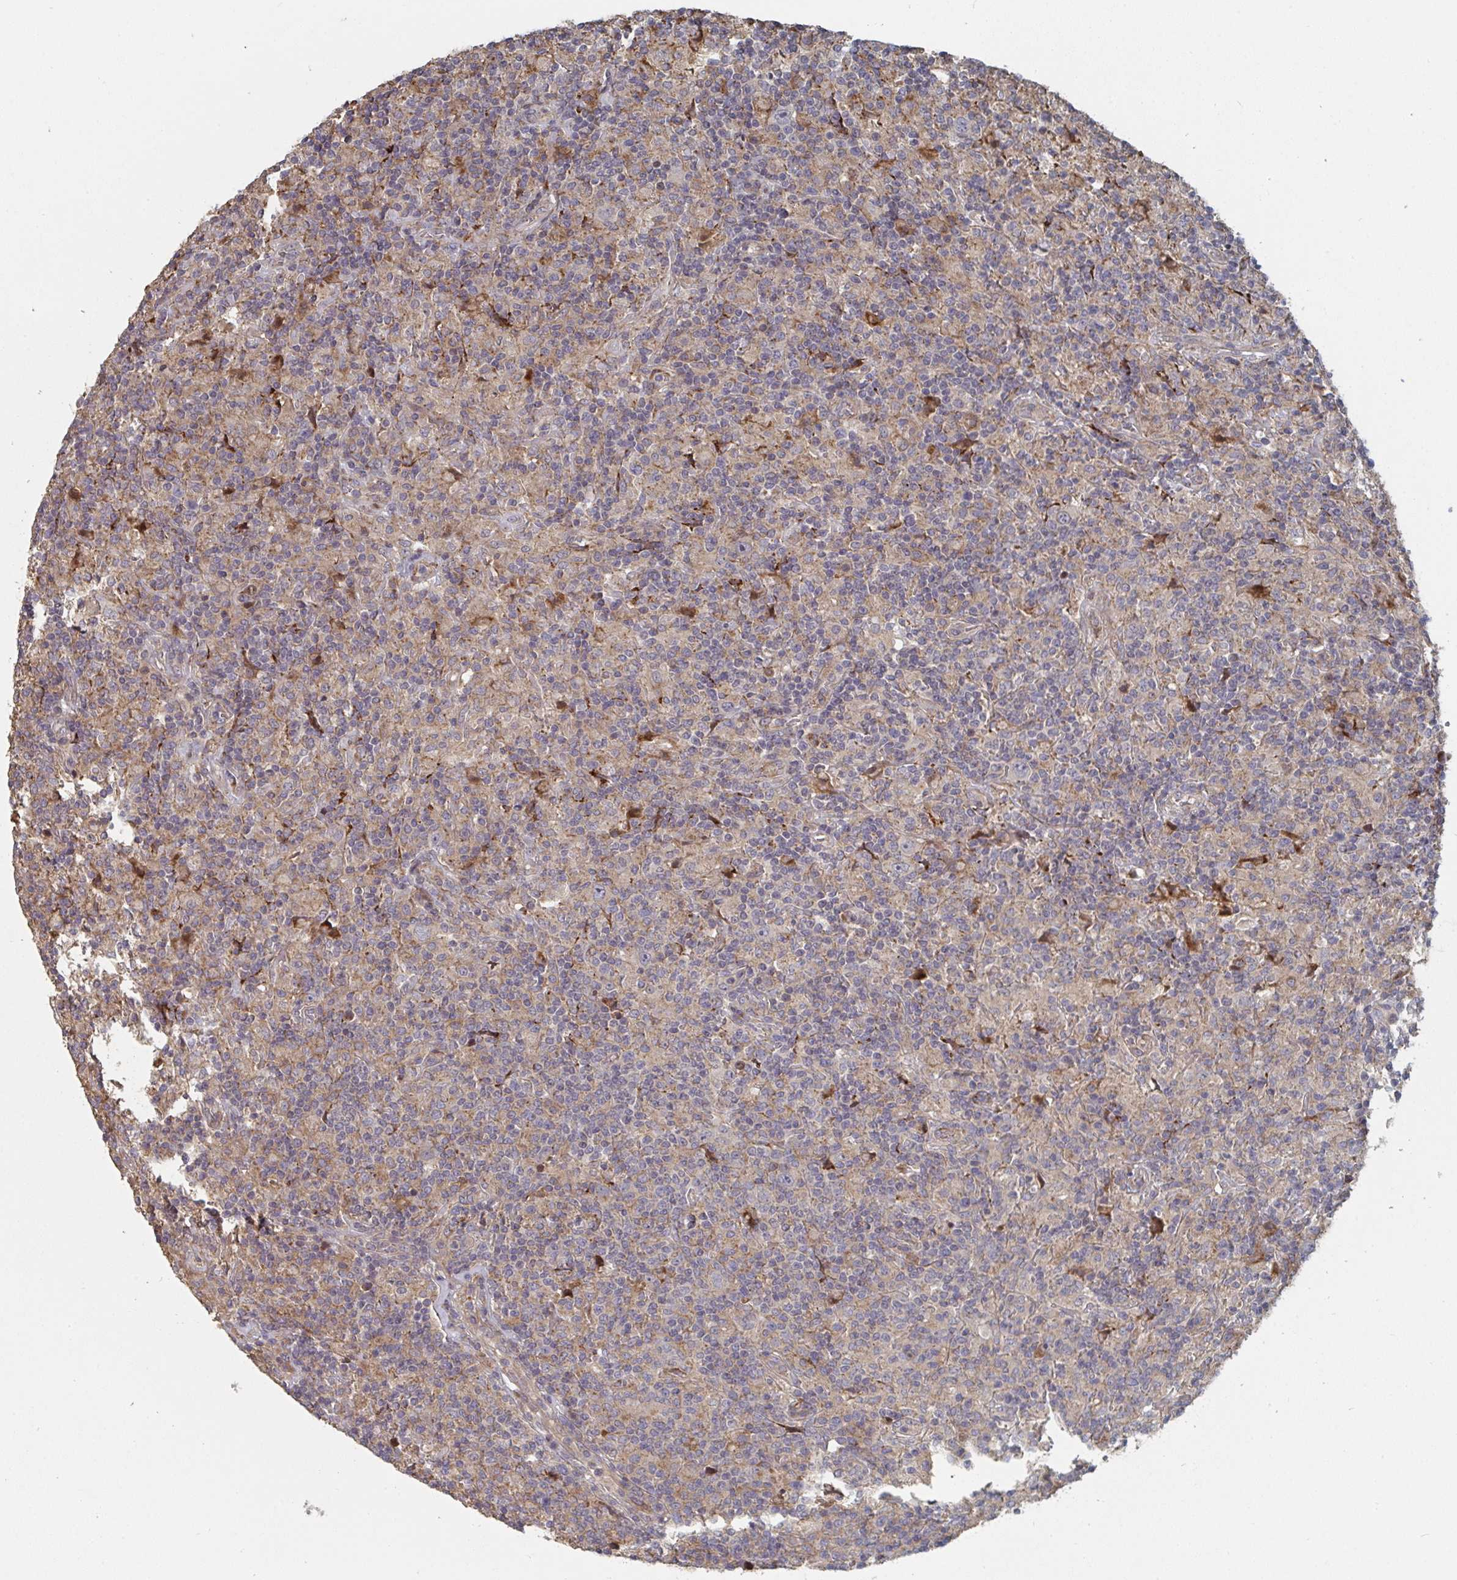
{"staining": {"intensity": "weak", "quantity": "<25%", "location": "cytoplasmic/membranous"}, "tissue": "lymphoma", "cell_type": "Tumor cells", "image_type": "cancer", "snomed": [{"axis": "morphology", "description": "Hodgkin's disease, NOS"}, {"axis": "topography", "description": "Lymph node"}], "caption": "The immunohistochemistry (IHC) micrograph has no significant expression in tumor cells of lymphoma tissue.", "gene": "PTEN", "patient": {"sex": "male", "age": 70}}